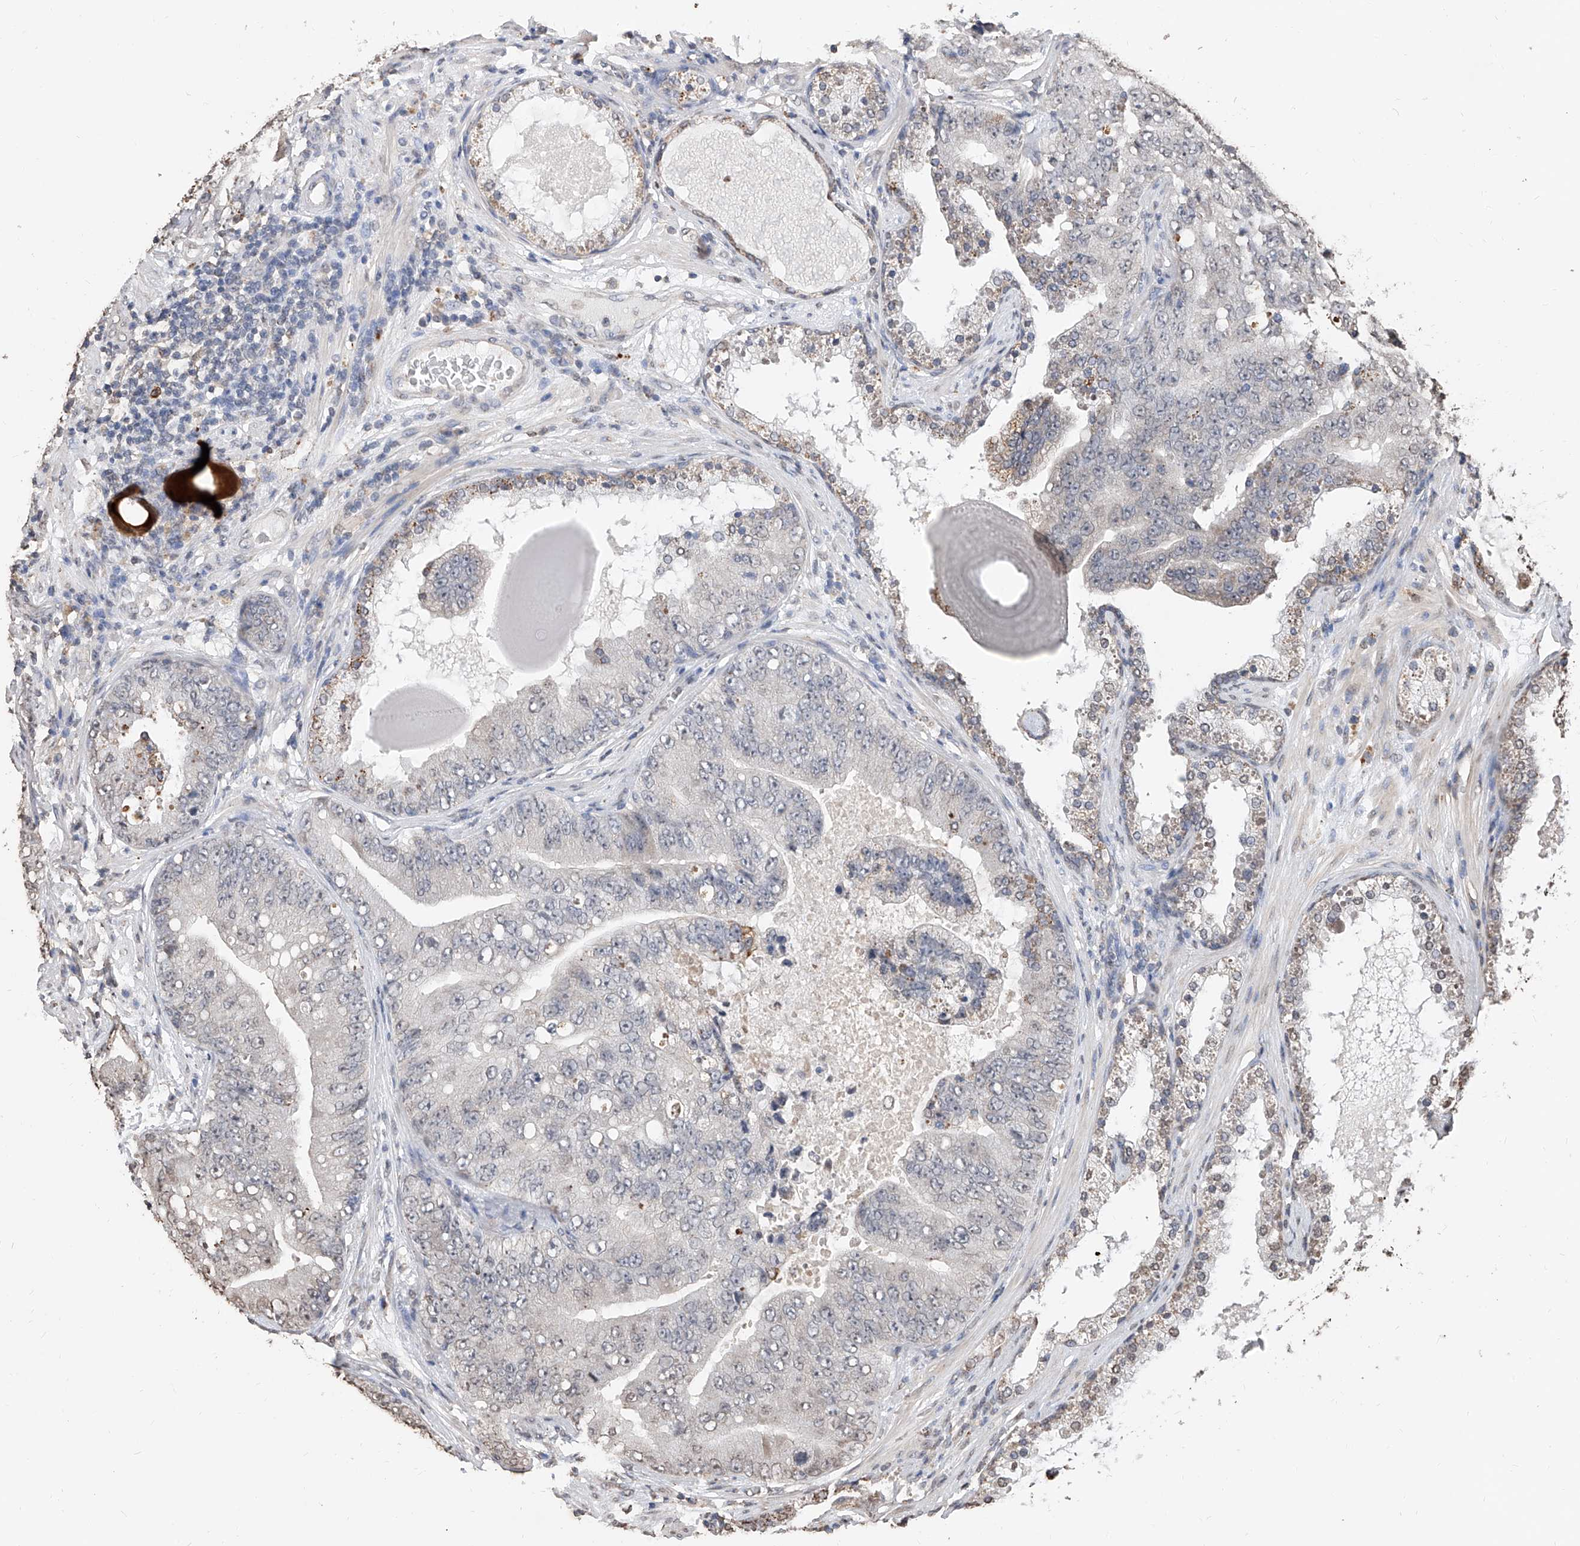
{"staining": {"intensity": "negative", "quantity": "none", "location": "none"}, "tissue": "prostate cancer", "cell_type": "Tumor cells", "image_type": "cancer", "snomed": [{"axis": "morphology", "description": "Adenocarcinoma, High grade"}, {"axis": "topography", "description": "Prostate"}], "caption": "Human prostate cancer stained for a protein using immunohistochemistry (IHC) exhibits no expression in tumor cells.", "gene": "RP9", "patient": {"sex": "male", "age": 70}}